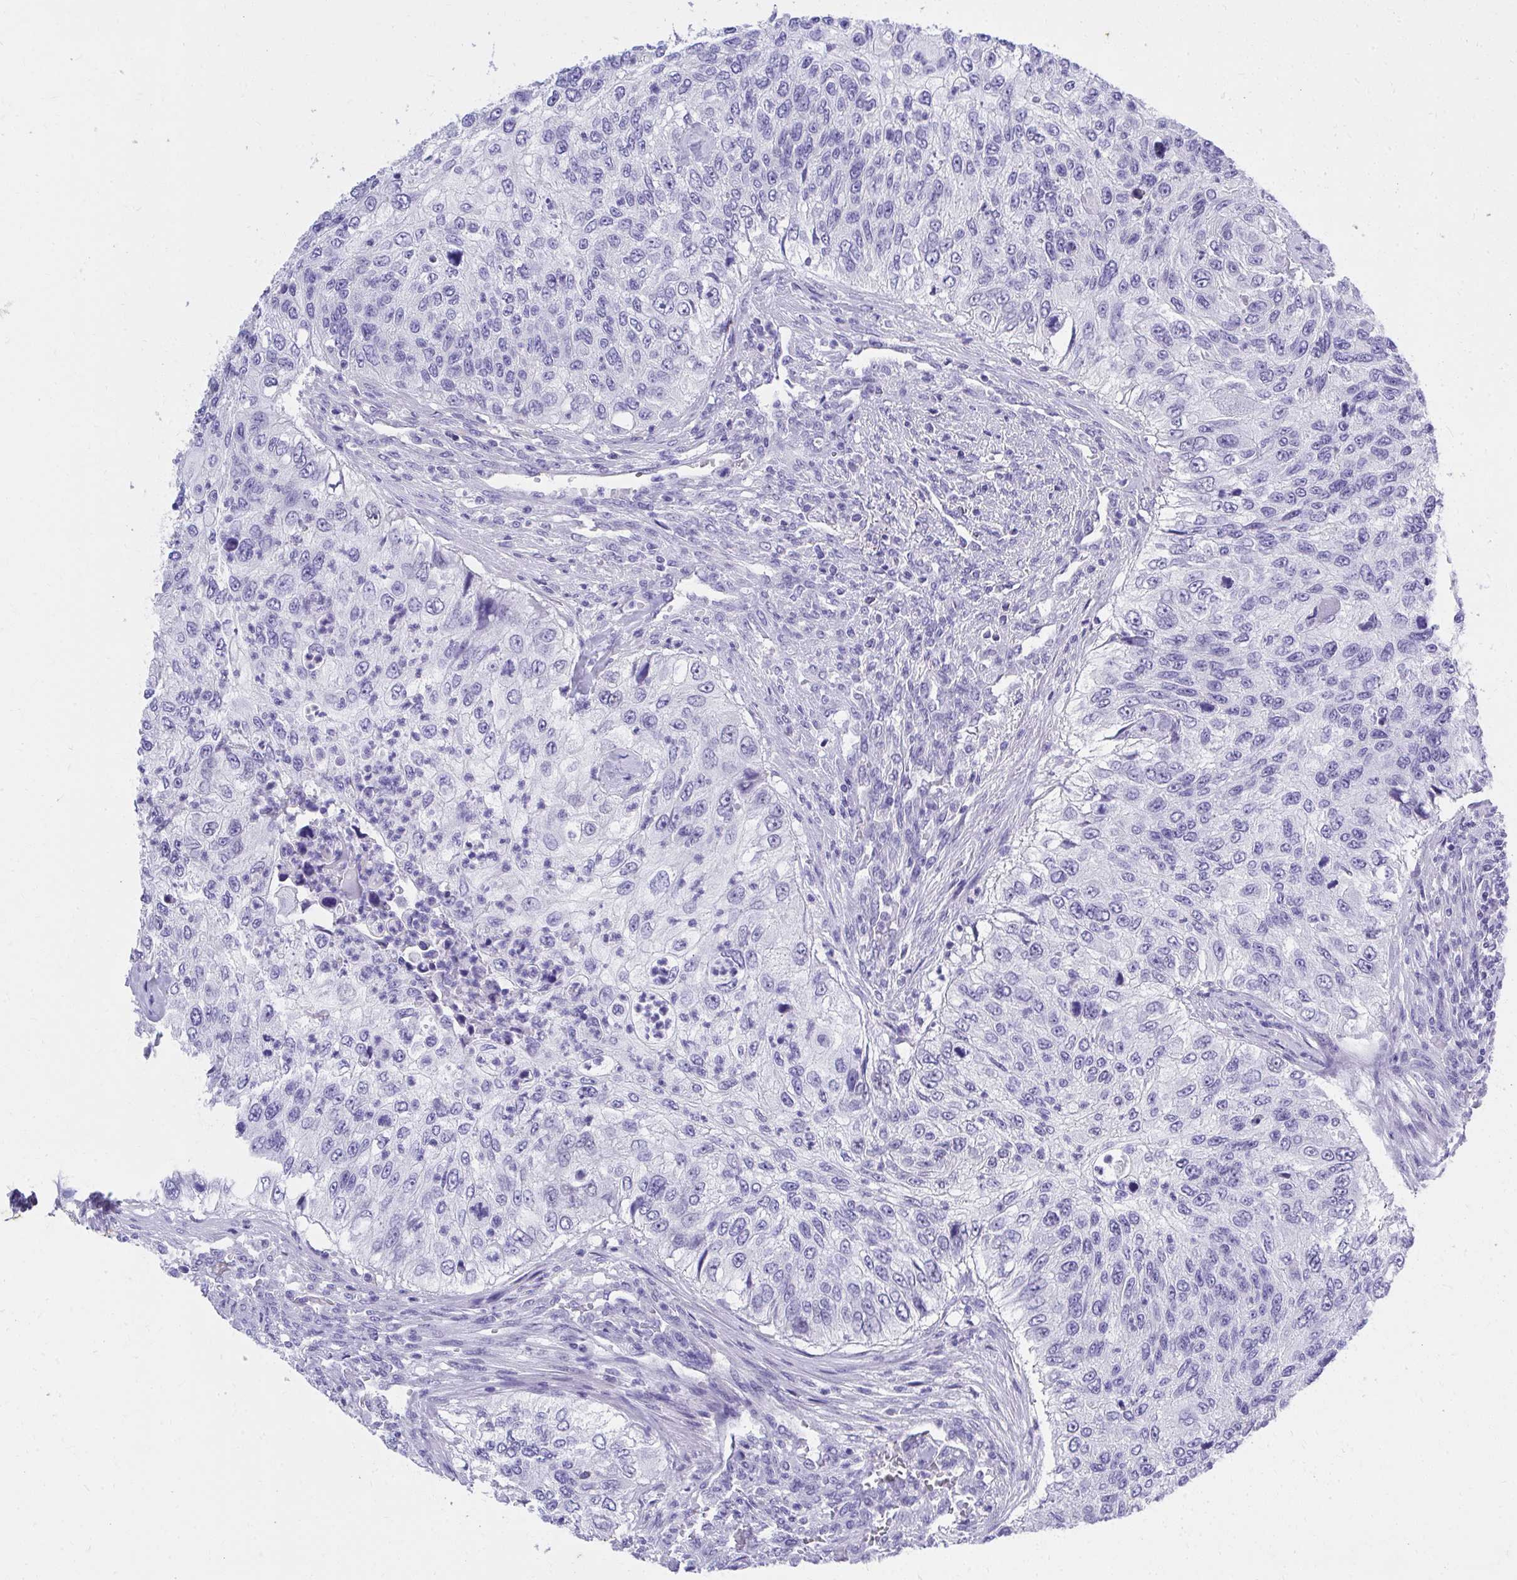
{"staining": {"intensity": "negative", "quantity": "none", "location": "none"}, "tissue": "urothelial cancer", "cell_type": "Tumor cells", "image_type": "cancer", "snomed": [{"axis": "morphology", "description": "Urothelial carcinoma, High grade"}, {"axis": "topography", "description": "Urinary bladder"}], "caption": "Urothelial cancer was stained to show a protein in brown. There is no significant positivity in tumor cells. (DAB (3,3'-diaminobenzidine) IHC with hematoxylin counter stain).", "gene": "KLK1", "patient": {"sex": "female", "age": 60}}